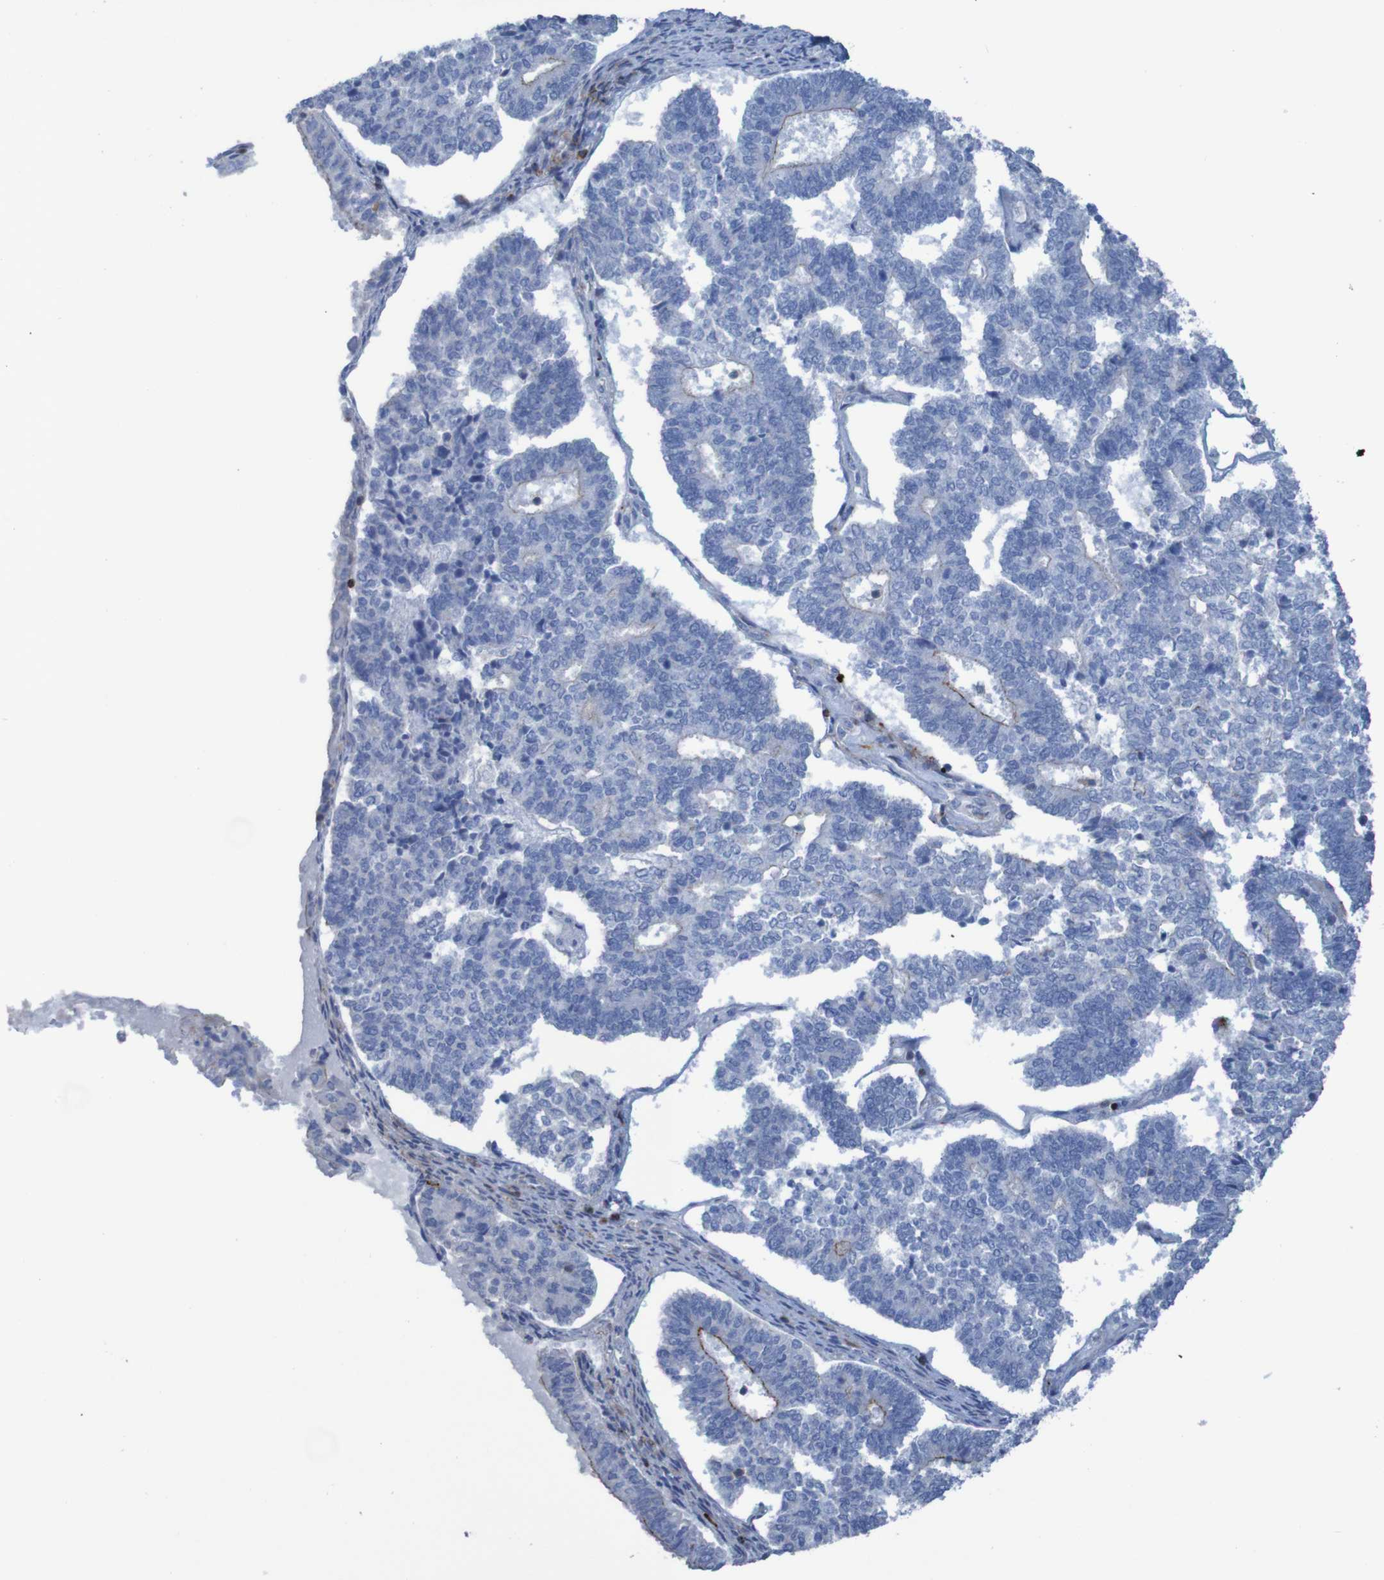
{"staining": {"intensity": "moderate", "quantity": "<25%", "location": "cytoplasmic/membranous"}, "tissue": "endometrial cancer", "cell_type": "Tumor cells", "image_type": "cancer", "snomed": [{"axis": "morphology", "description": "Adenocarcinoma, NOS"}, {"axis": "topography", "description": "Endometrium"}], "caption": "A high-resolution micrograph shows IHC staining of endometrial adenocarcinoma, which demonstrates moderate cytoplasmic/membranous positivity in approximately <25% of tumor cells.", "gene": "RNF182", "patient": {"sex": "female", "age": 70}}